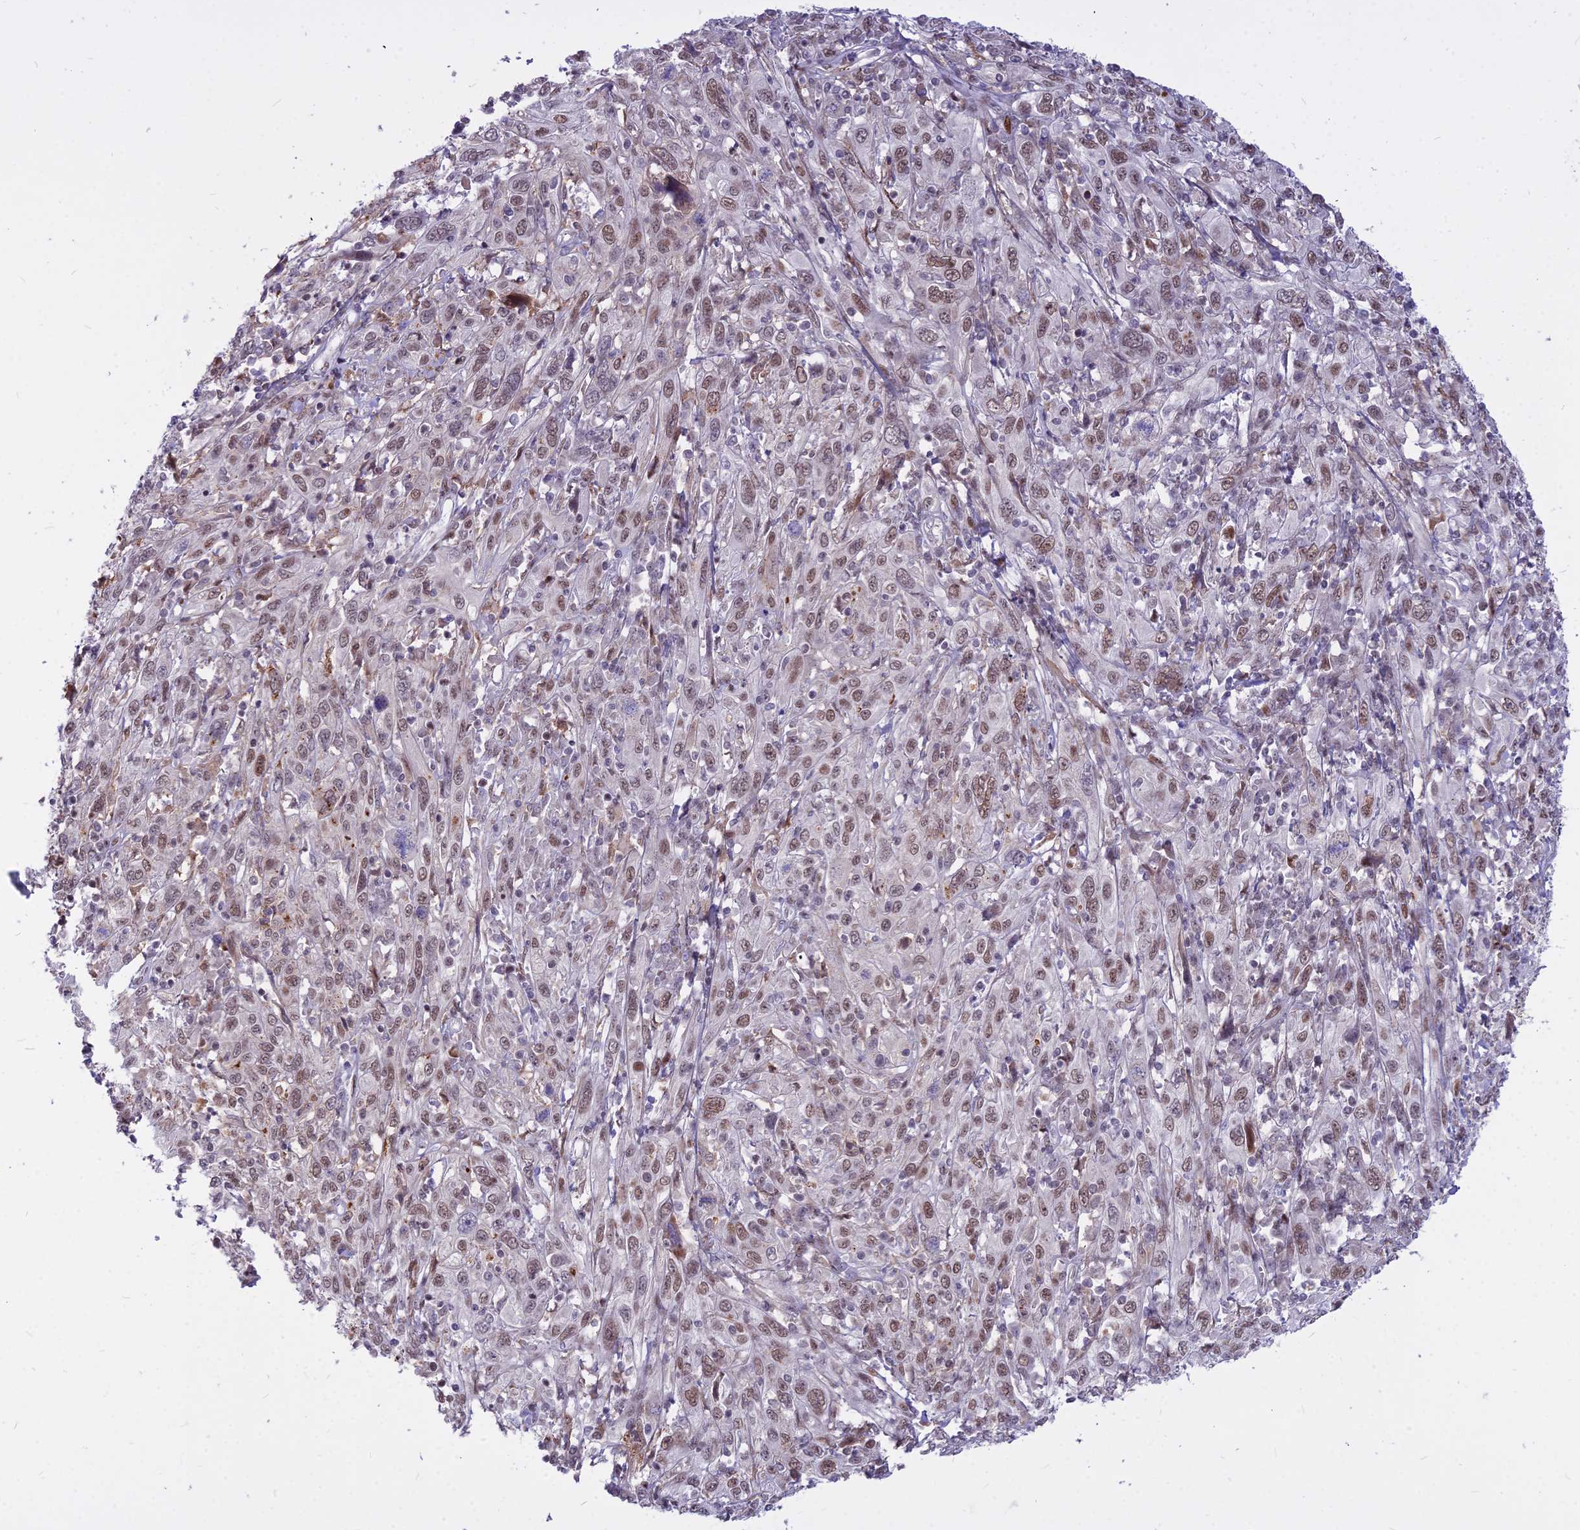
{"staining": {"intensity": "weak", "quantity": "25%-75%", "location": "nuclear"}, "tissue": "cervical cancer", "cell_type": "Tumor cells", "image_type": "cancer", "snomed": [{"axis": "morphology", "description": "Squamous cell carcinoma, NOS"}, {"axis": "topography", "description": "Cervix"}], "caption": "Immunohistochemistry (IHC) micrograph of neoplastic tissue: cervical cancer (squamous cell carcinoma) stained using IHC exhibits low levels of weak protein expression localized specifically in the nuclear of tumor cells, appearing as a nuclear brown color.", "gene": "ALG10", "patient": {"sex": "female", "age": 46}}